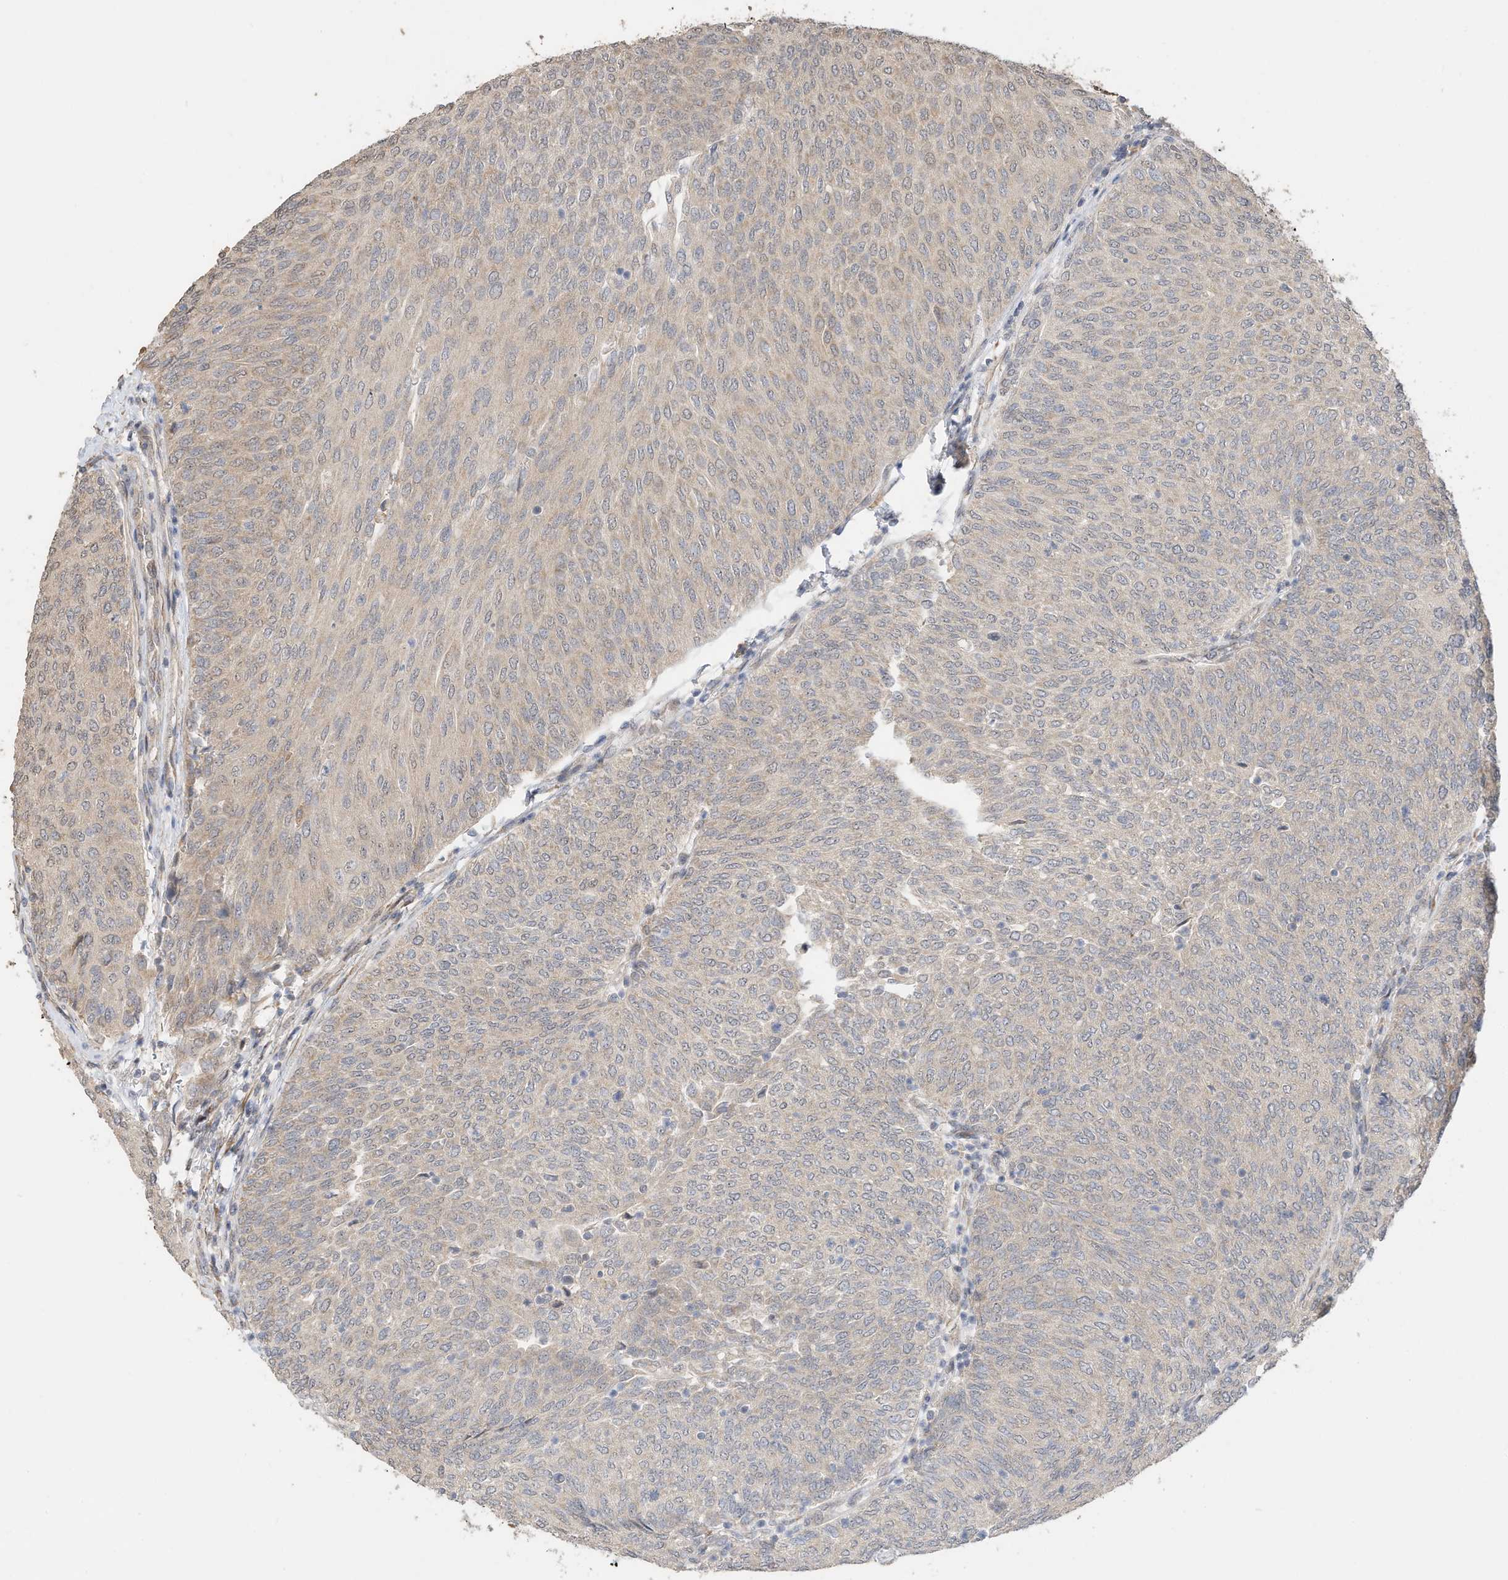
{"staining": {"intensity": "weak", "quantity": "25%-75%", "location": "cytoplasmic/membranous"}, "tissue": "urothelial cancer", "cell_type": "Tumor cells", "image_type": "cancer", "snomed": [{"axis": "morphology", "description": "Urothelial carcinoma, Low grade"}, {"axis": "topography", "description": "Urinary bladder"}], "caption": "This micrograph shows low-grade urothelial carcinoma stained with immunohistochemistry (IHC) to label a protein in brown. The cytoplasmic/membranous of tumor cells show weak positivity for the protein. Nuclei are counter-stained blue.", "gene": "CAGE1", "patient": {"sex": "female", "age": 79}}